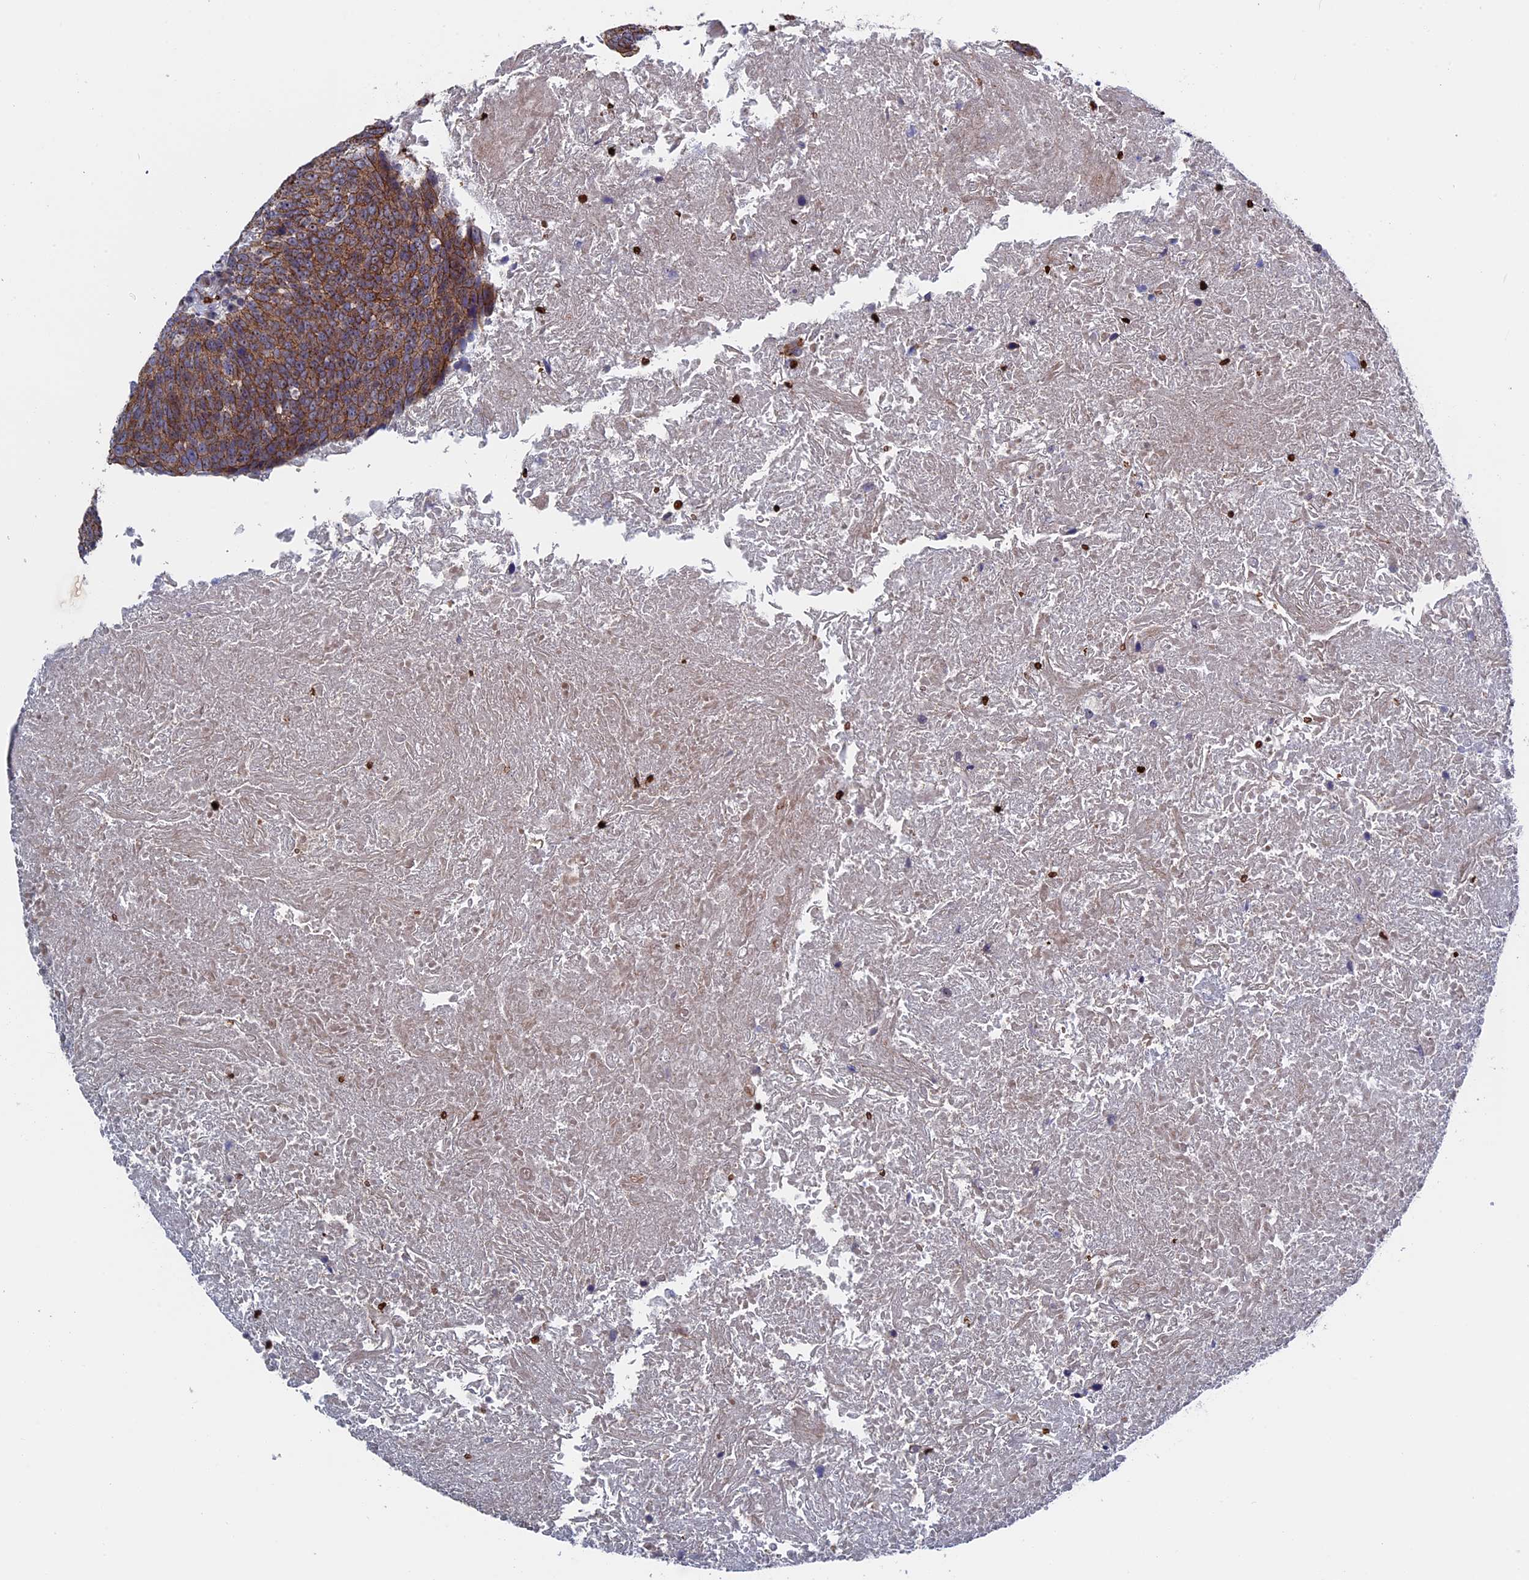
{"staining": {"intensity": "strong", "quantity": ">75%", "location": "cytoplasmic/membranous"}, "tissue": "head and neck cancer", "cell_type": "Tumor cells", "image_type": "cancer", "snomed": [{"axis": "morphology", "description": "Squamous cell carcinoma, NOS"}, {"axis": "morphology", "description": "Squamous cell carcinoma, metastatic, NOS"}, {"axis": "topography", "description": "Lymph node"}, {"axis": "topography", "description": "Head-Neck"}], "caption": "Strong cytoplasmic/membranous expression for a protein is appreciated in approximately >75% of tumor cells of head and neck cancer (metastatic squamous cell carcinoma) using immunohistochemistry (IHC).", "gene": "EXOSC9", "patient": {"sex": "male", "age": 62}}